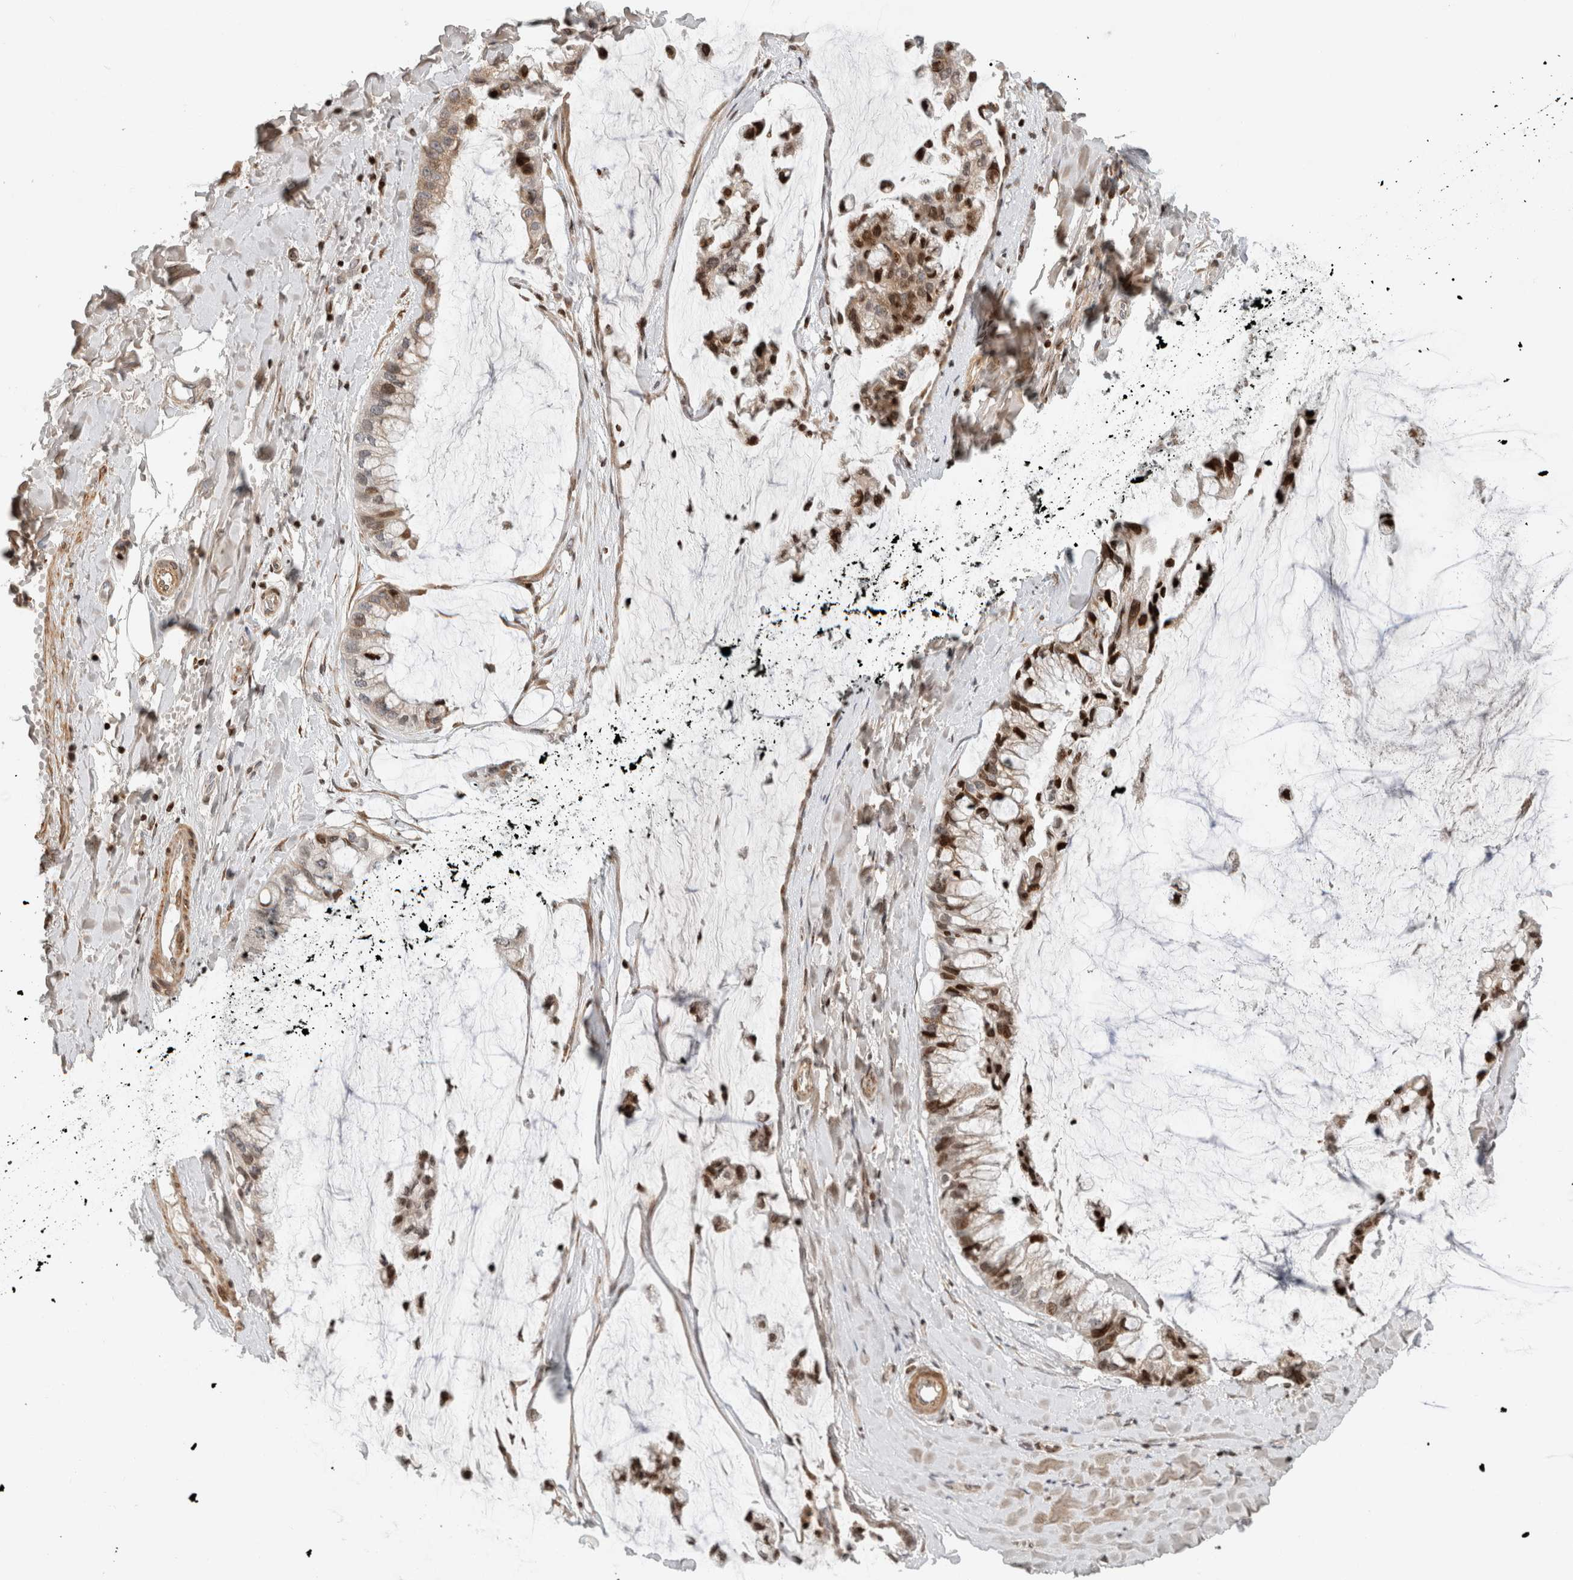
{"staining": {"intensity": "moderate", "quantity": "25%-75%", "location": "nuclear"}, "tissue": "ovarian cancer", "cell_type": "Tumor cells", "image_type": "cancer", "snomed": [{"axis": "morphology", "description": "Cystadenocarcinoma, mucinous, NOS"}, {"axis": "topography", "description": "Ovary"}], "caption": "An image of ovarian mucinous cystadenocarcinoma stained for a protein exhibits moderate nuclear brown staining in tumor cells. (brown staining indicates protein expression, while blue staining denotes nuclei).", "gene": "GINS4", "patient": {"sex": "female", "age": 39}}